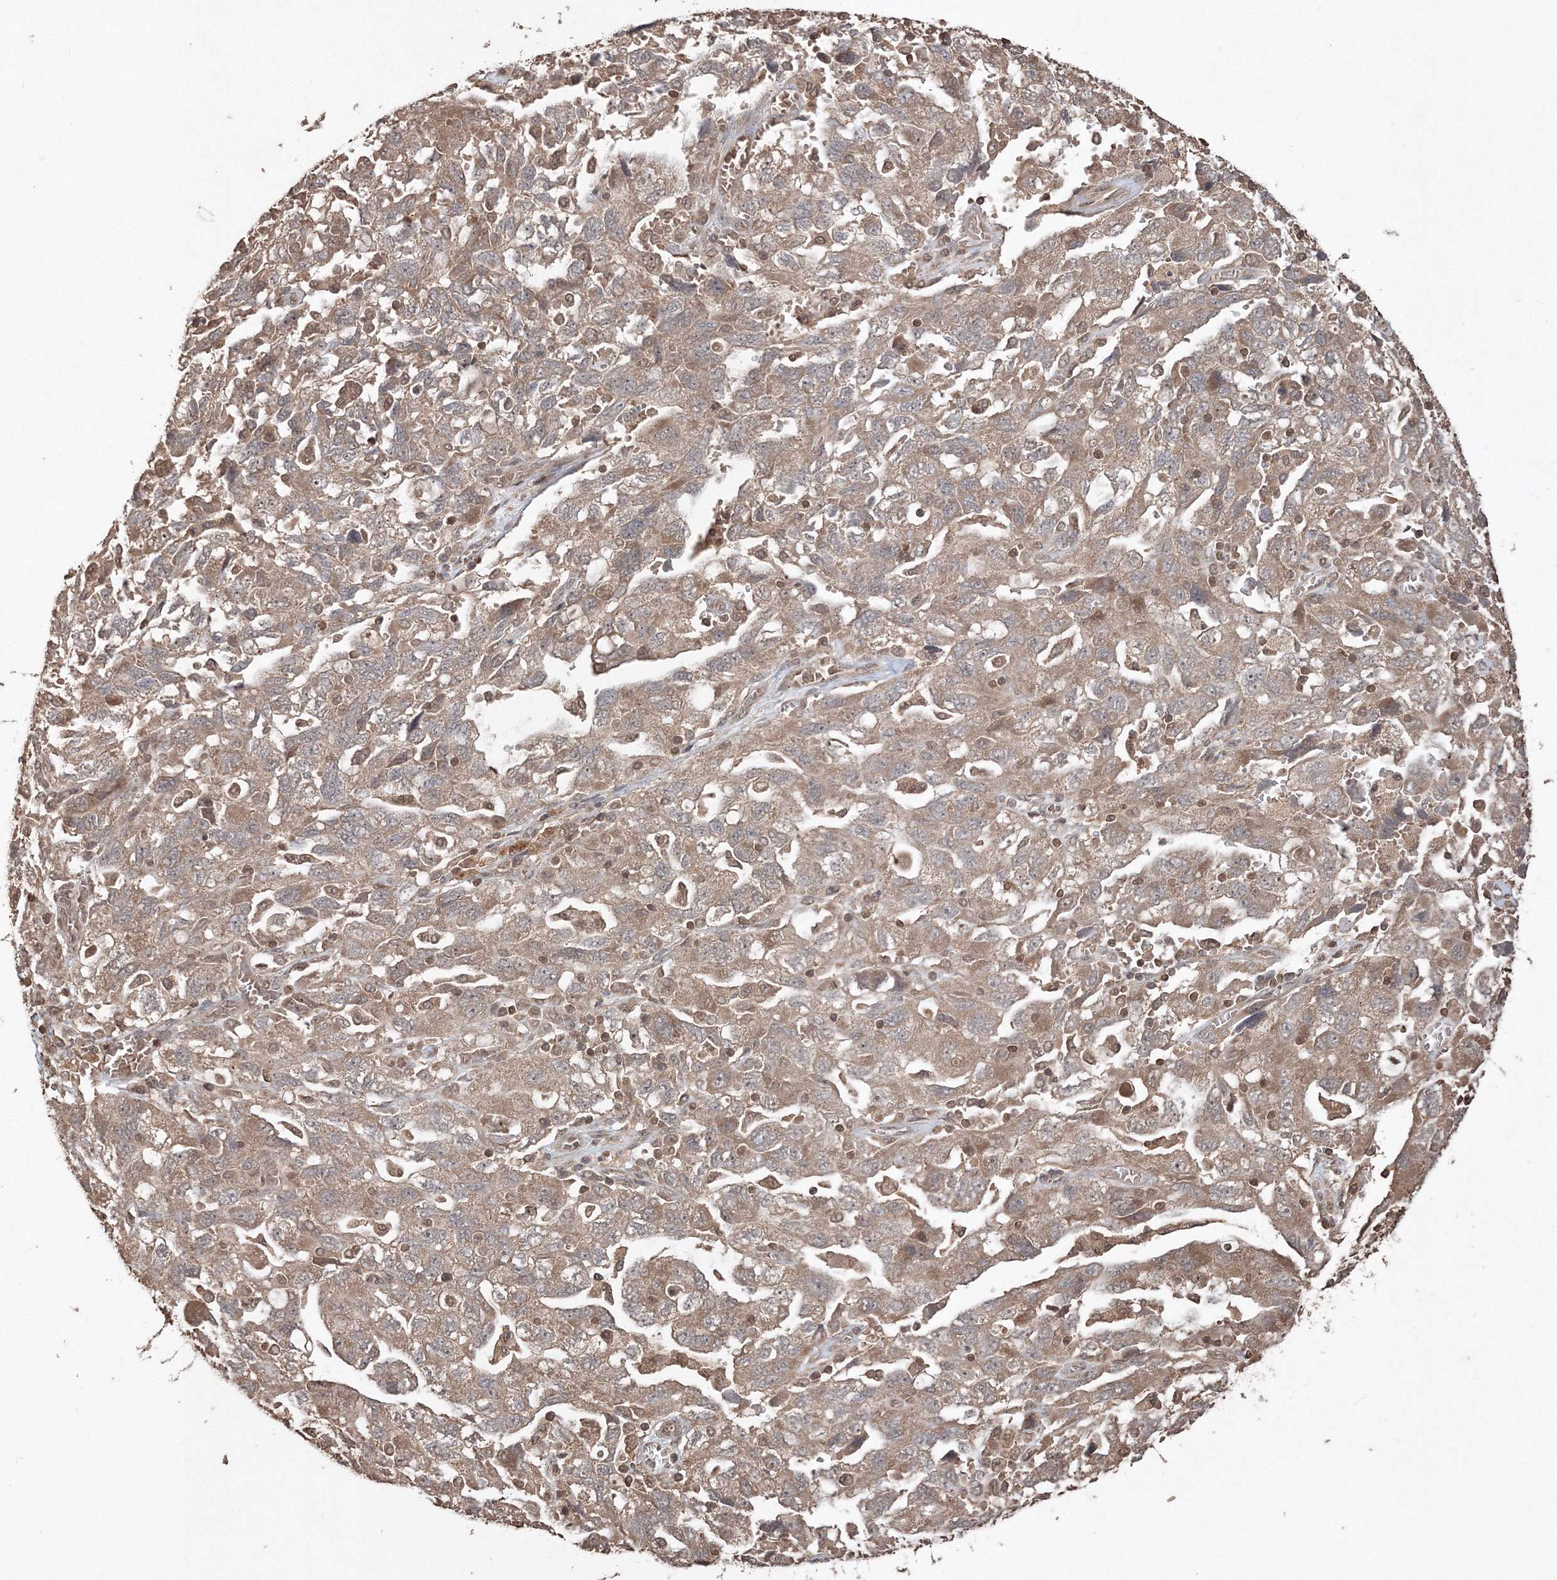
{"staining": {"intensity": "weak", "quantity": ">75%", "location": "cytoplasmic/membranous"}, "tissue": "ovarian cancer", "cell_type": "Tumor cells", "image_type": "cancer", "snomed": [{"axis": "morphology", "description": "Carcinoma, NOS"}, {"axis": "morphology", "description": "Cystadenocarcinoma, serous, NOS"}, {"axis": "topography", "description": "Ovary"}], "caption": "Immunohistochemical staining of ovarian cancer (serous cystadenocarcinoma) displays weak cytoplasmic/membranous protein expression in approximately >75% of tumor cells.", "gene": "CCDC122", "patient": {"sex": "female", "age": 69}}